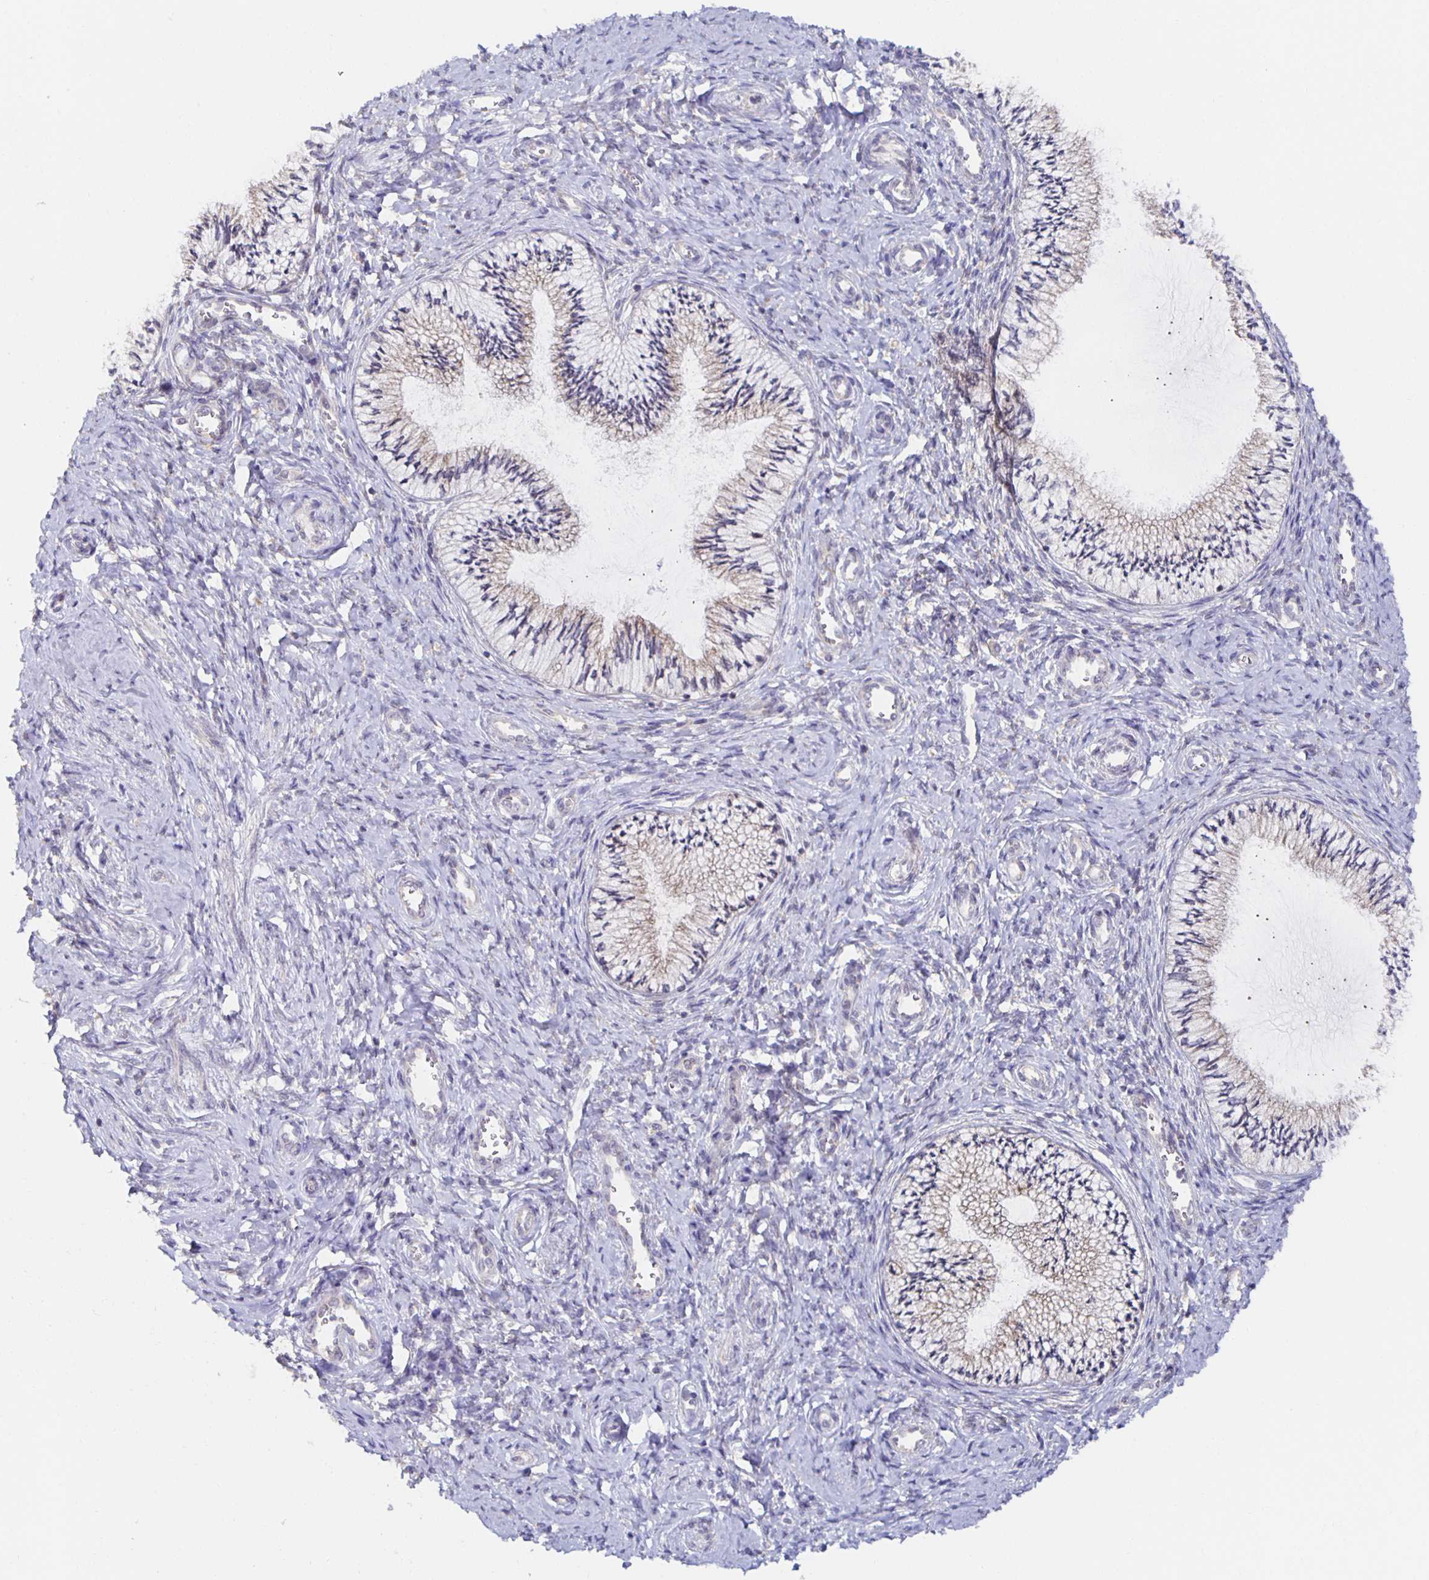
{"staining": {"intensity": "weak", "quantity": "25%-75%", "location": "cytoplasmic/membranous"}, "tissue": "cervix", "cell_type": "Glandular cells", "image_type": "normal", "snomed": [{"axis": "morphology", "description": "Normal tissue, NOS"}, {"axis": "topography", "description": "Cervix"}], "caption": "IHC histopathology image of benign cervix stained for a protein (brown), which exhibits low levels of weak cytoplasmic/membranous positivity in about 25%-75% of glandular cells.", "gene": "BAD", "patient": {"sex": "female", "age": 24}}